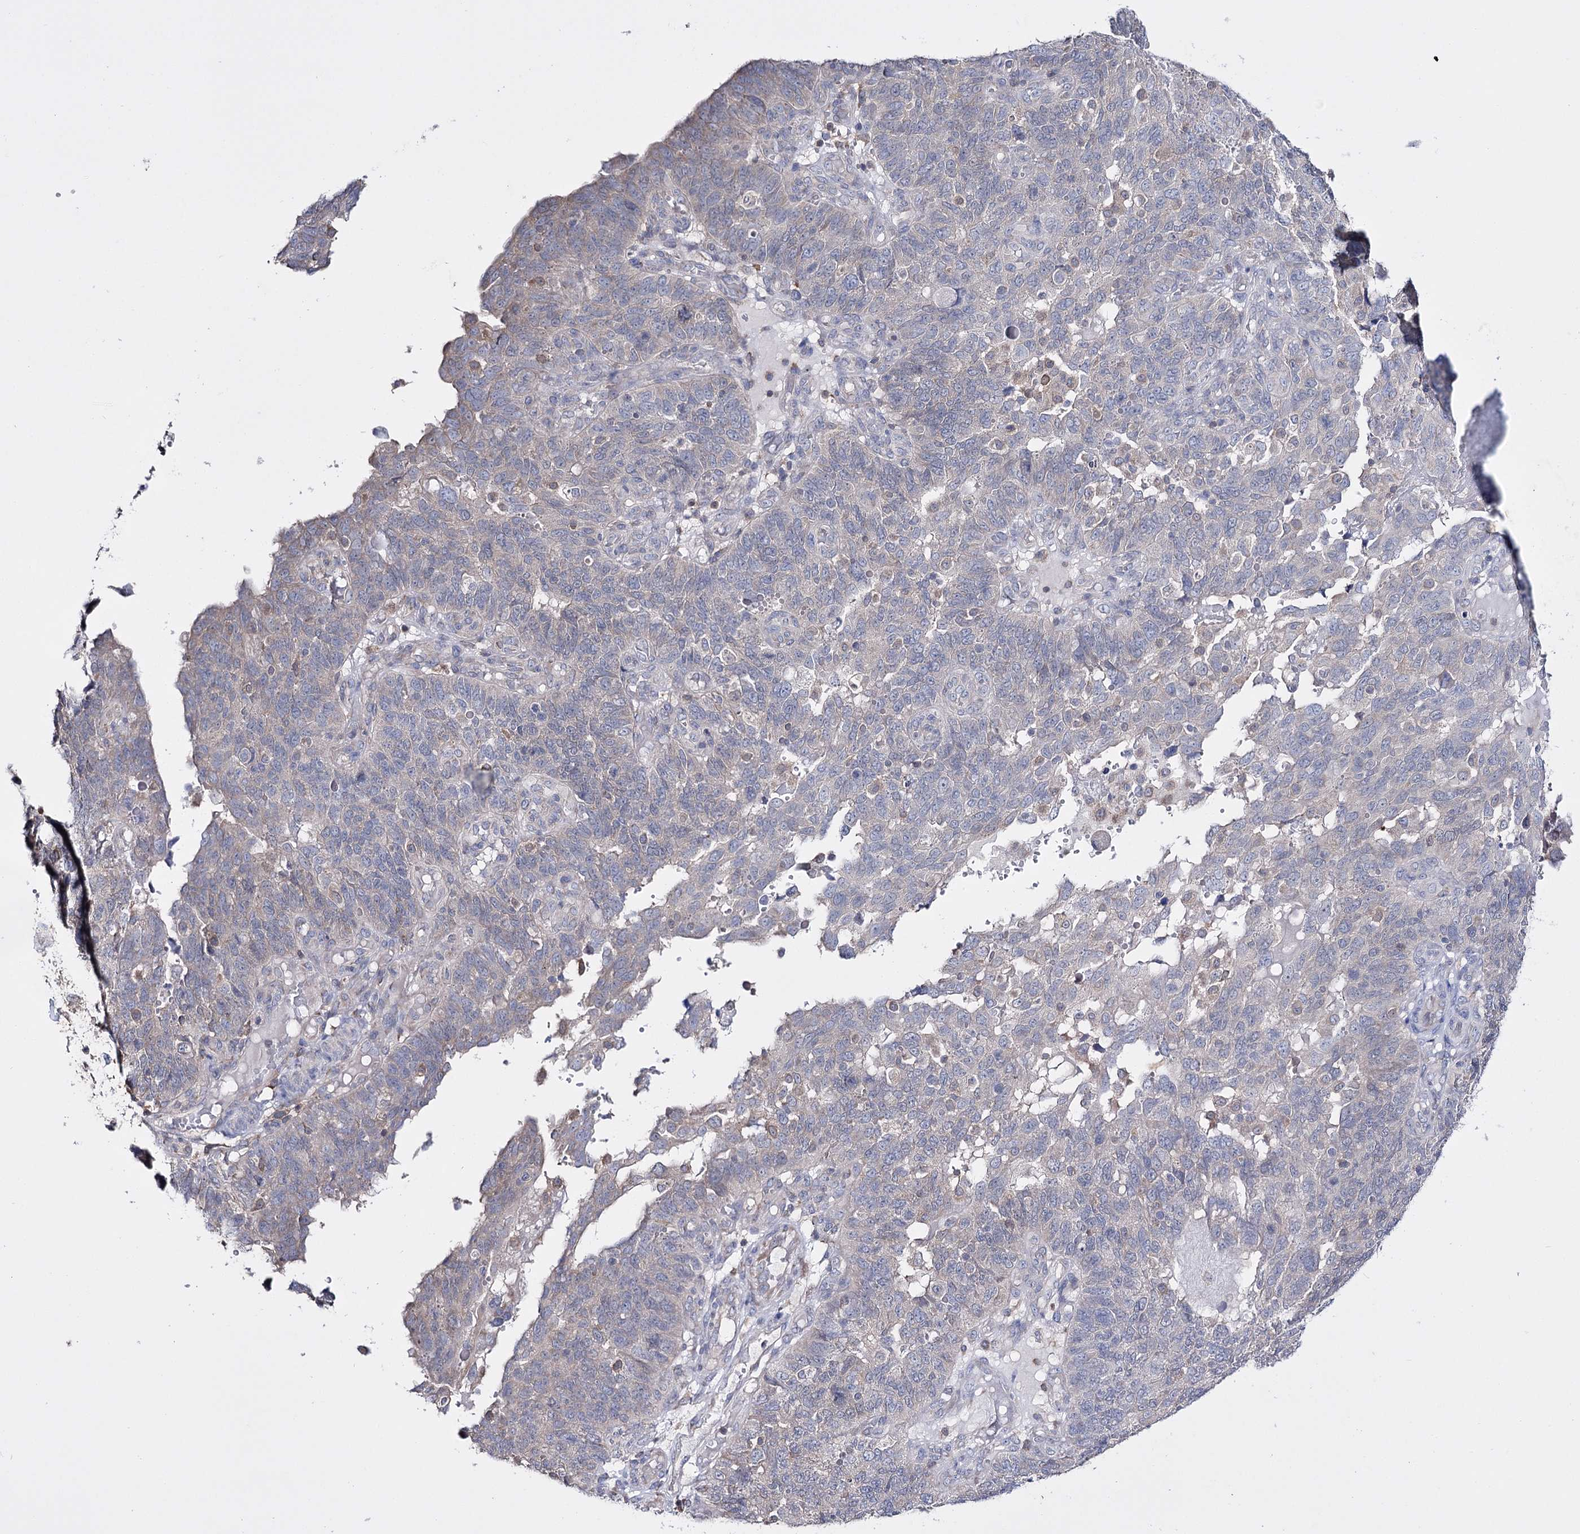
{"staining": {"intensity": "negative", "quantity": "none", "location": "none"}, "tissue": "endometrial cancer", "cell_type": "Tumor cells", "image_type": "cancer", "snomed": [{"axis": "morphology", "description": "Adenocarcinoma, NOS"}, {"axis": "topography", "description": "Endometrium"}], "caption": "An image of endometrial cancer (adenocarcinoma) stained for a protein exhibits no brown staining in tumor cells. Nuclei are stained in blue.", "gene": "PTER", "patient": {"sex": "female", "age": 66}}